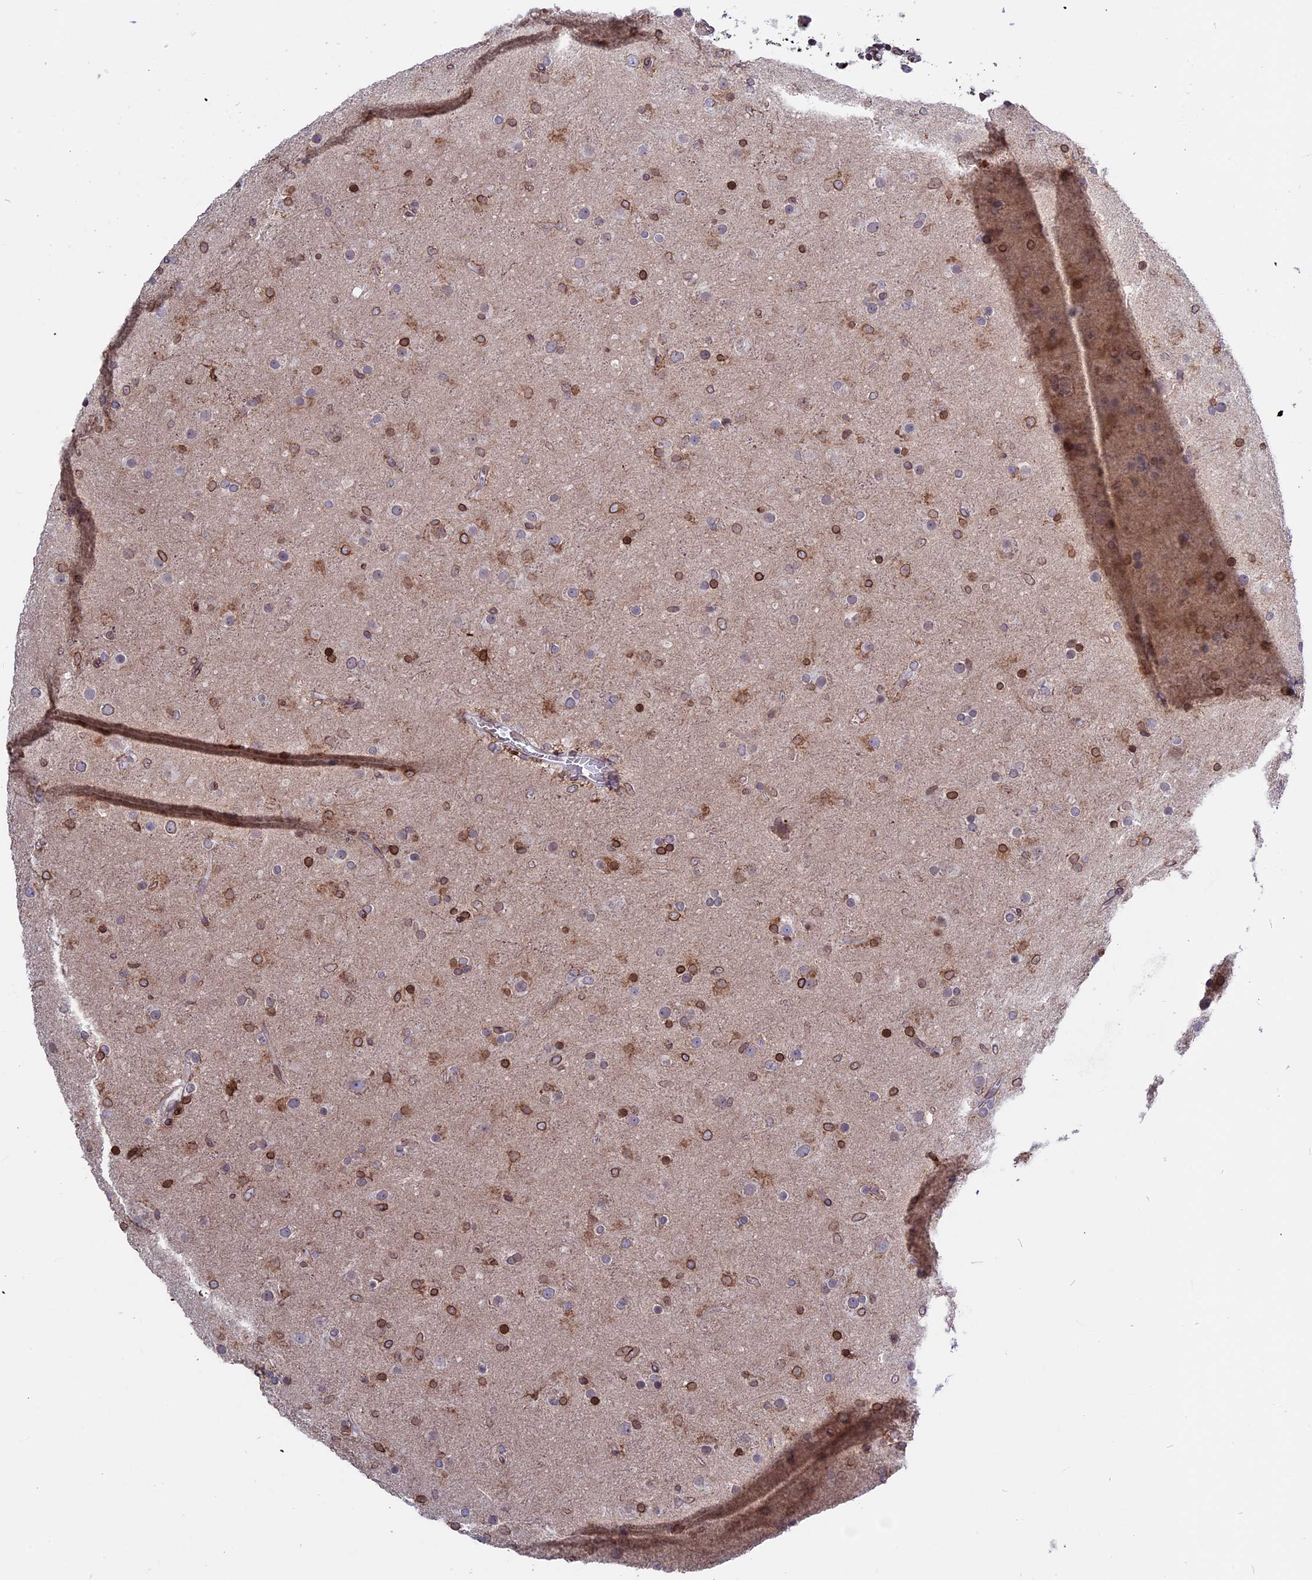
{"staining": {"intensity": "moderate", "quantity": ">75%", "location": "cytoplasmic/membranous,nuclear"}, "tissue": "glioma", "cell_type": "Tumor cells", "image_type": "cancer", "snomed": [{"axis": "morphology", "description": "Glioma, malignant, Low grade"}, {"axis": "topography", "description": "Brain"}], "caption": "This is a histology image of IHC staining of glioma, which shows moderate positivity in the cytoplasmic/membranous and nuclear of tumor cells.", "gene": "PTCHD4", "patient": {"sex": "male", "age": 65}}